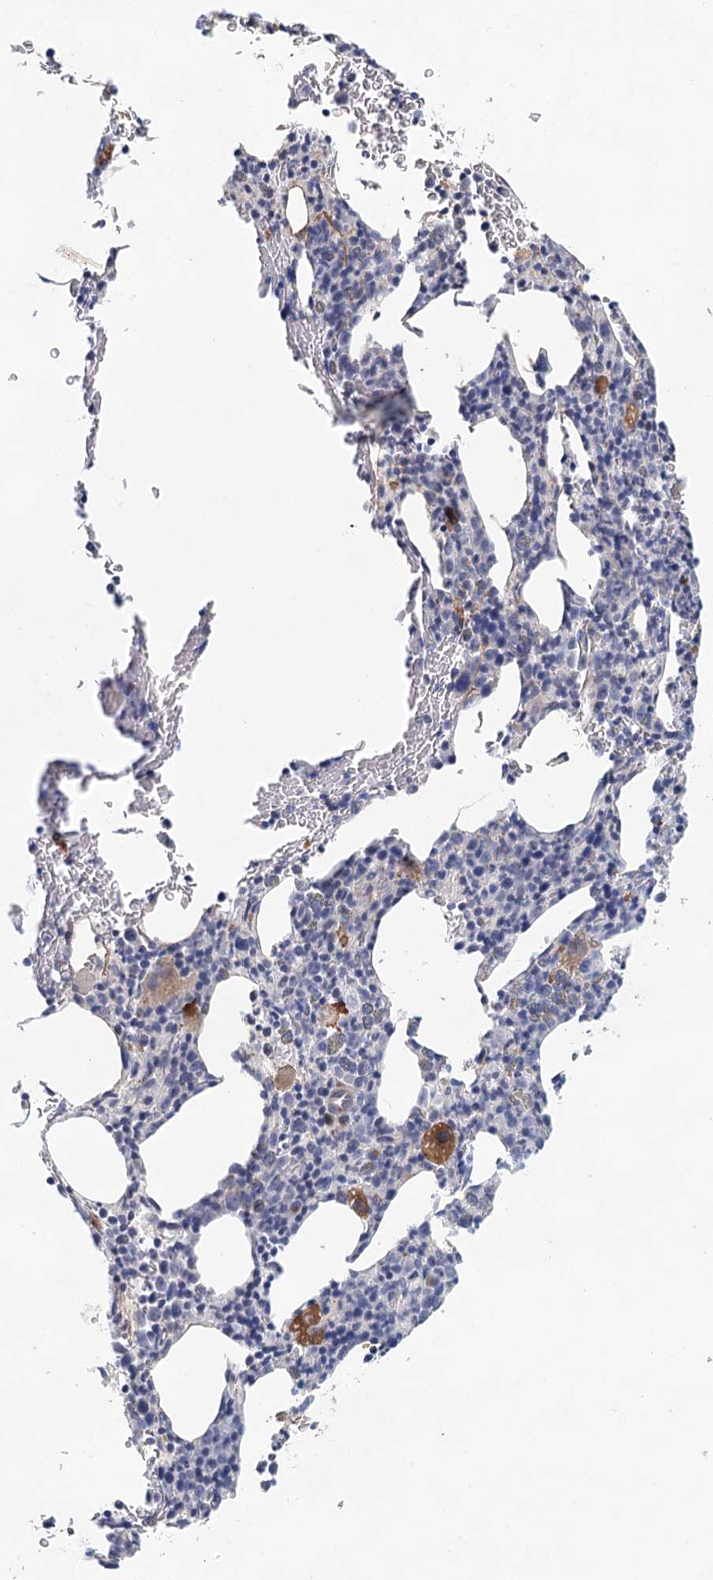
{"staining": {"intensity": "moderate", "quantity": "<25%", "location": "cytoplasmic/membranous"}, "tissue": "bone marrow", "cell_type": "Hematopoietic cells", "image_type": "normal", "snomed": [{"axis": "morphology", "description": "Normal tissue, NOS"}, {"axis": "topography", "description": "Bone marrow"}], "caption": "The micrograph demonstrates a brown stain indicating the presence of a protein in the cytoplasmic/membranous of hematopoietic cells in bone marrow. The staining was performed using DAB, with brown indicating positive protein expression. Nuclei are stained blue with hematoxylin.", "gene": "SLC19A3", "patient": {"sex": "male", "age": 79}}